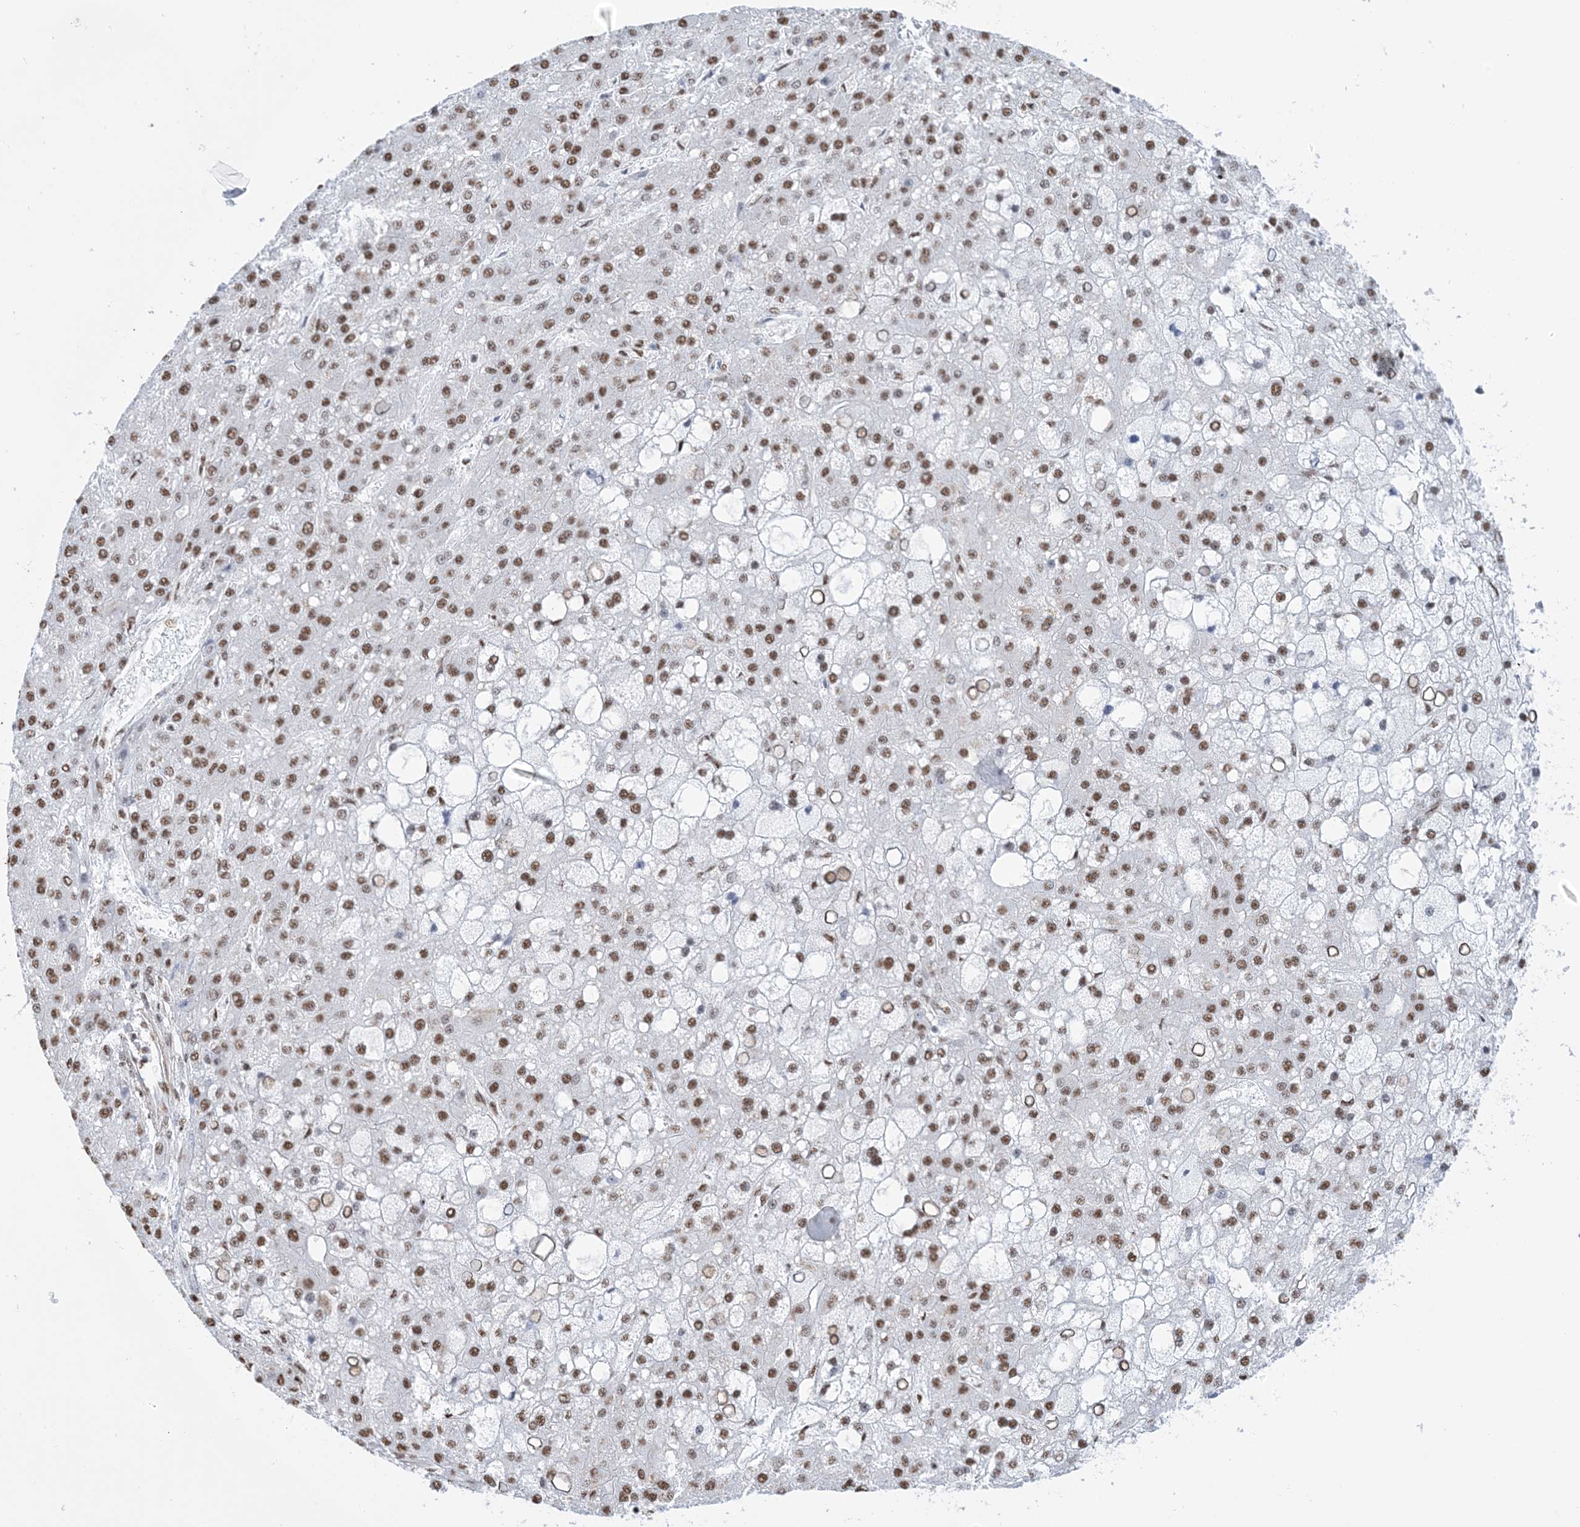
{"staining": {"intensity": "moderate", "quantity": ">75%", "location": "nuclear"}, "tissue": "liver cancer", "cell_type": "Tumor cells", "image_type": "cancer", "snomed": [{"axis": "morphology", "description": "Carcinoma, Hepatocellular, NOS"}, {"axis": "topography", "description": "Liver"}], "caption": "A high-resolution histopathology image shows immunohistochemistry staining of hepatocellular carcinoma (liver), which displays moderate nuclear staining in about >75% of tumor cells.", "gene": "ZNF792", "patient": {"sex": "male", "age": 67}}